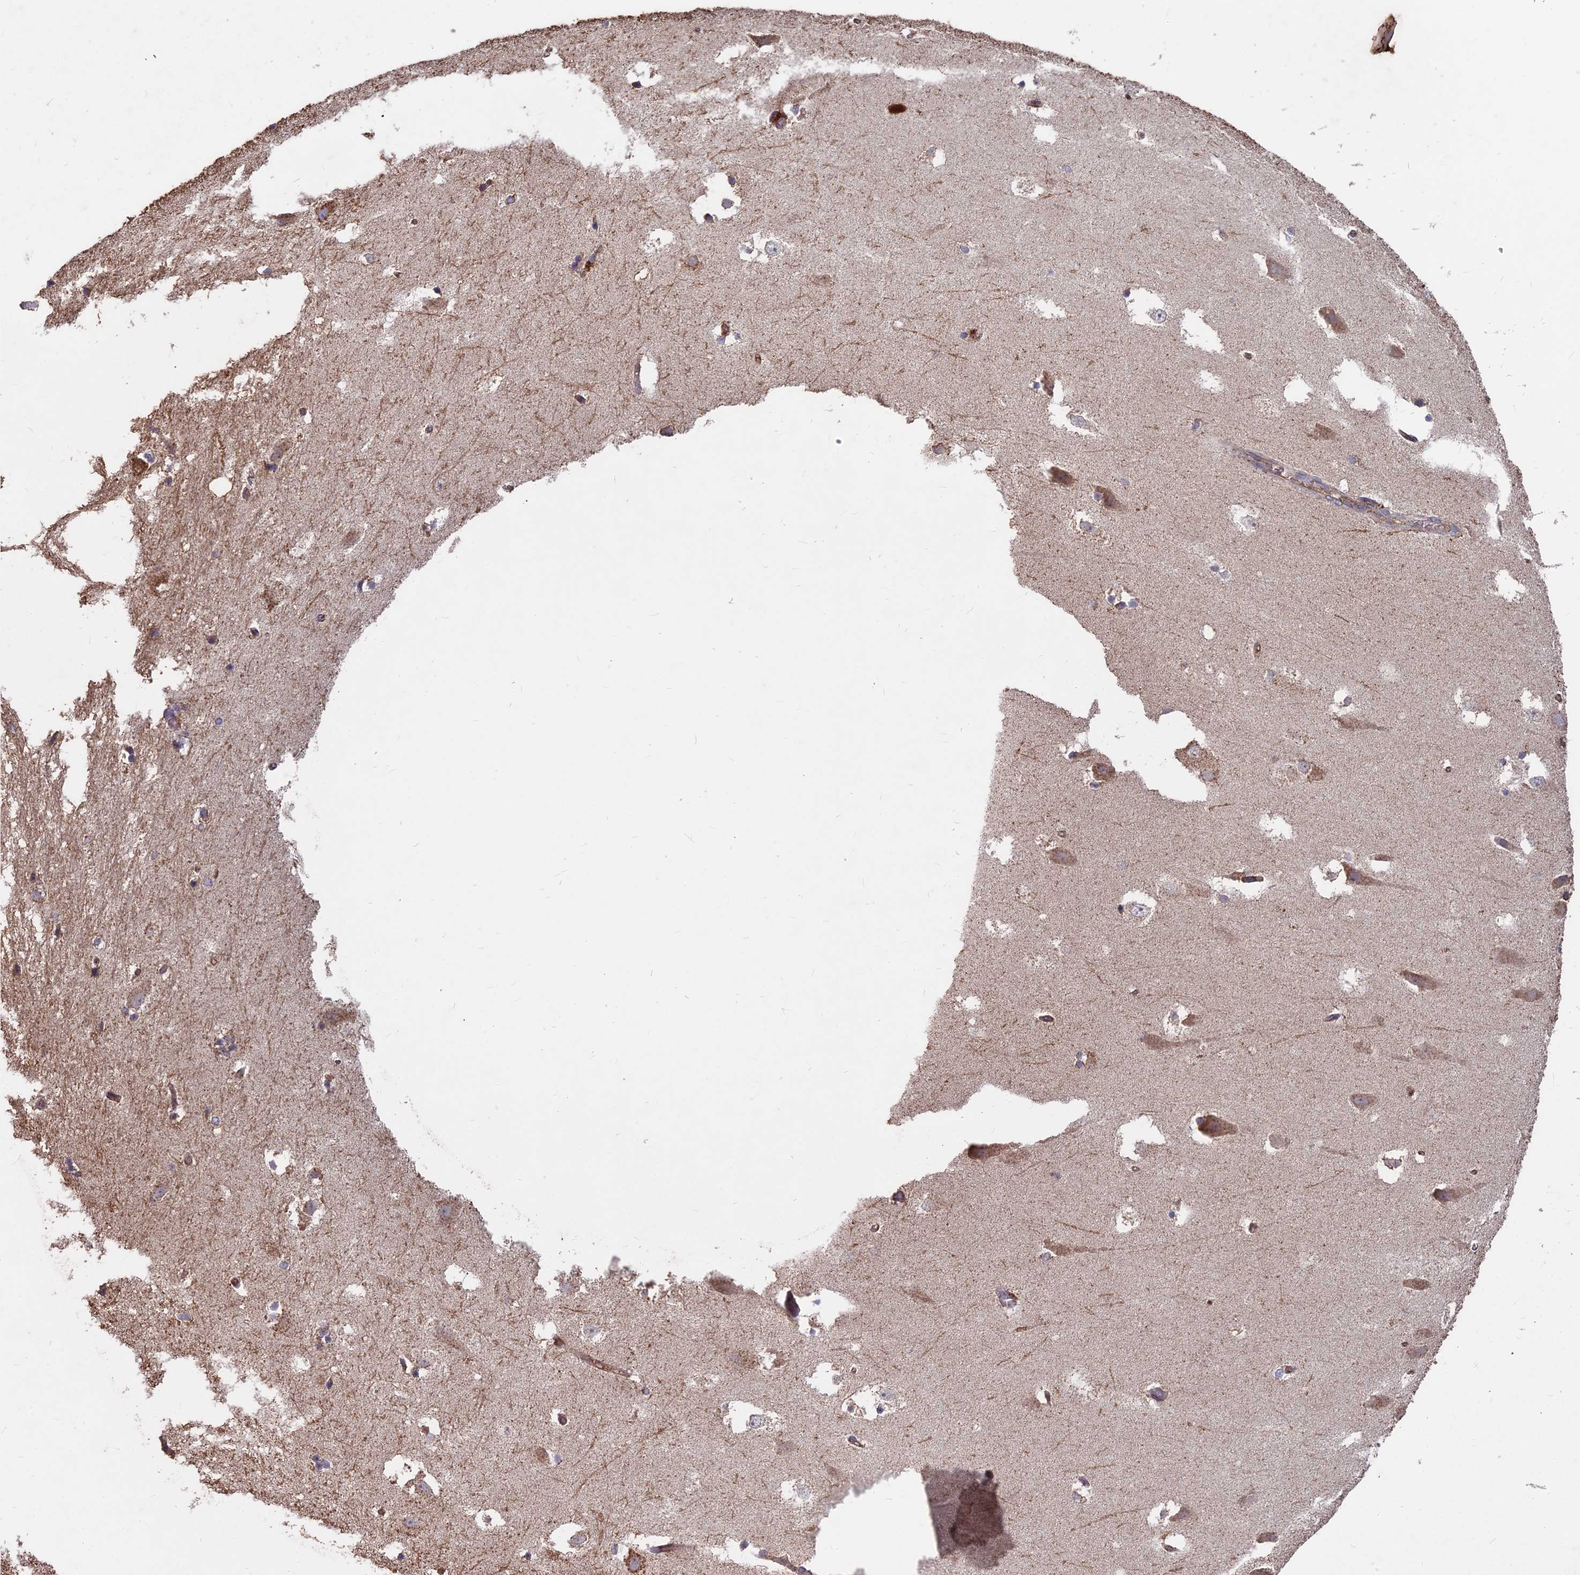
{"staining": {"intensity": "moderate", "quantity": "<25%", "location": "cytoplasmic/membranous"}, "tissue": "hippocampus", "cell_type": "Glial cells", "image_type": "normal", "snomed": [{"axis": "morphology", "description": "Normal tissue, NOS"}, {"axis": "topography", "description": "Hippocampus"}], "caption": "A brown stain shows moderate cytoplasmic/membranous staining of a protein in glial cells of normal hippocampus.", "gene": "CEMIP2", "patient": {"sex": "female", "age": 52}}